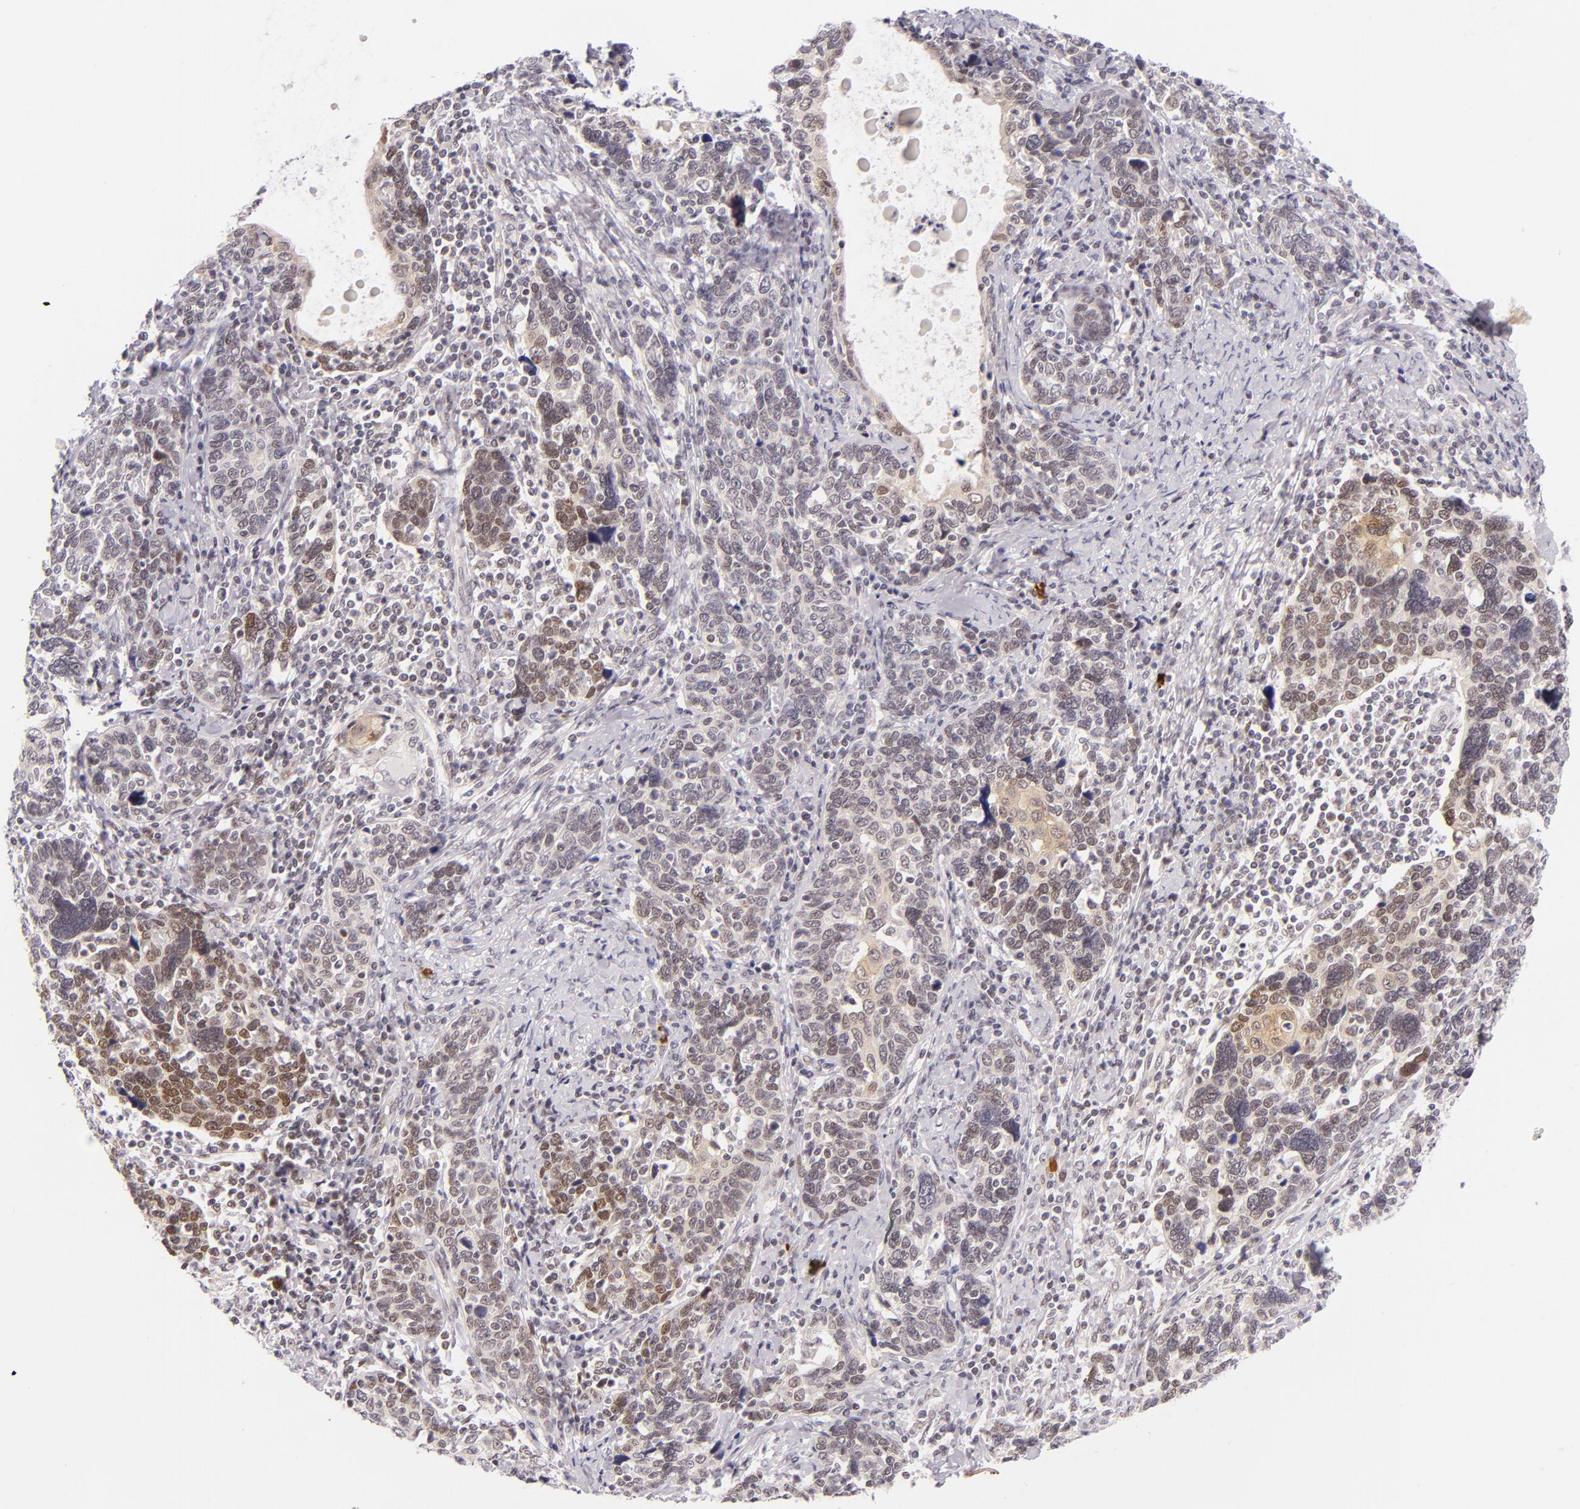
{"staining": {"intensity": "moderate", "quantity": "25%-75%", "location": "cytoplasmic/membranous,nuclear"}, "tissue": "cervical cancer", "cell_type": "Tumor cells", "image_type": "cancer", "snomed": [{"axis": "morphology", "description": "Squamous cell carcinoma, NOS"}, {"axis": "topography", "description": "Cervix"}], "caption": "This image exhibits immunohistochemistry staining of cervical squamous cell carcinoma, with medium moderate cytoplasmic/membranous and nuclear staining in approximately 25%-75% of tumor cells.", "gene": "BCL3", "patient": {"sex": "female", "age": 41}}